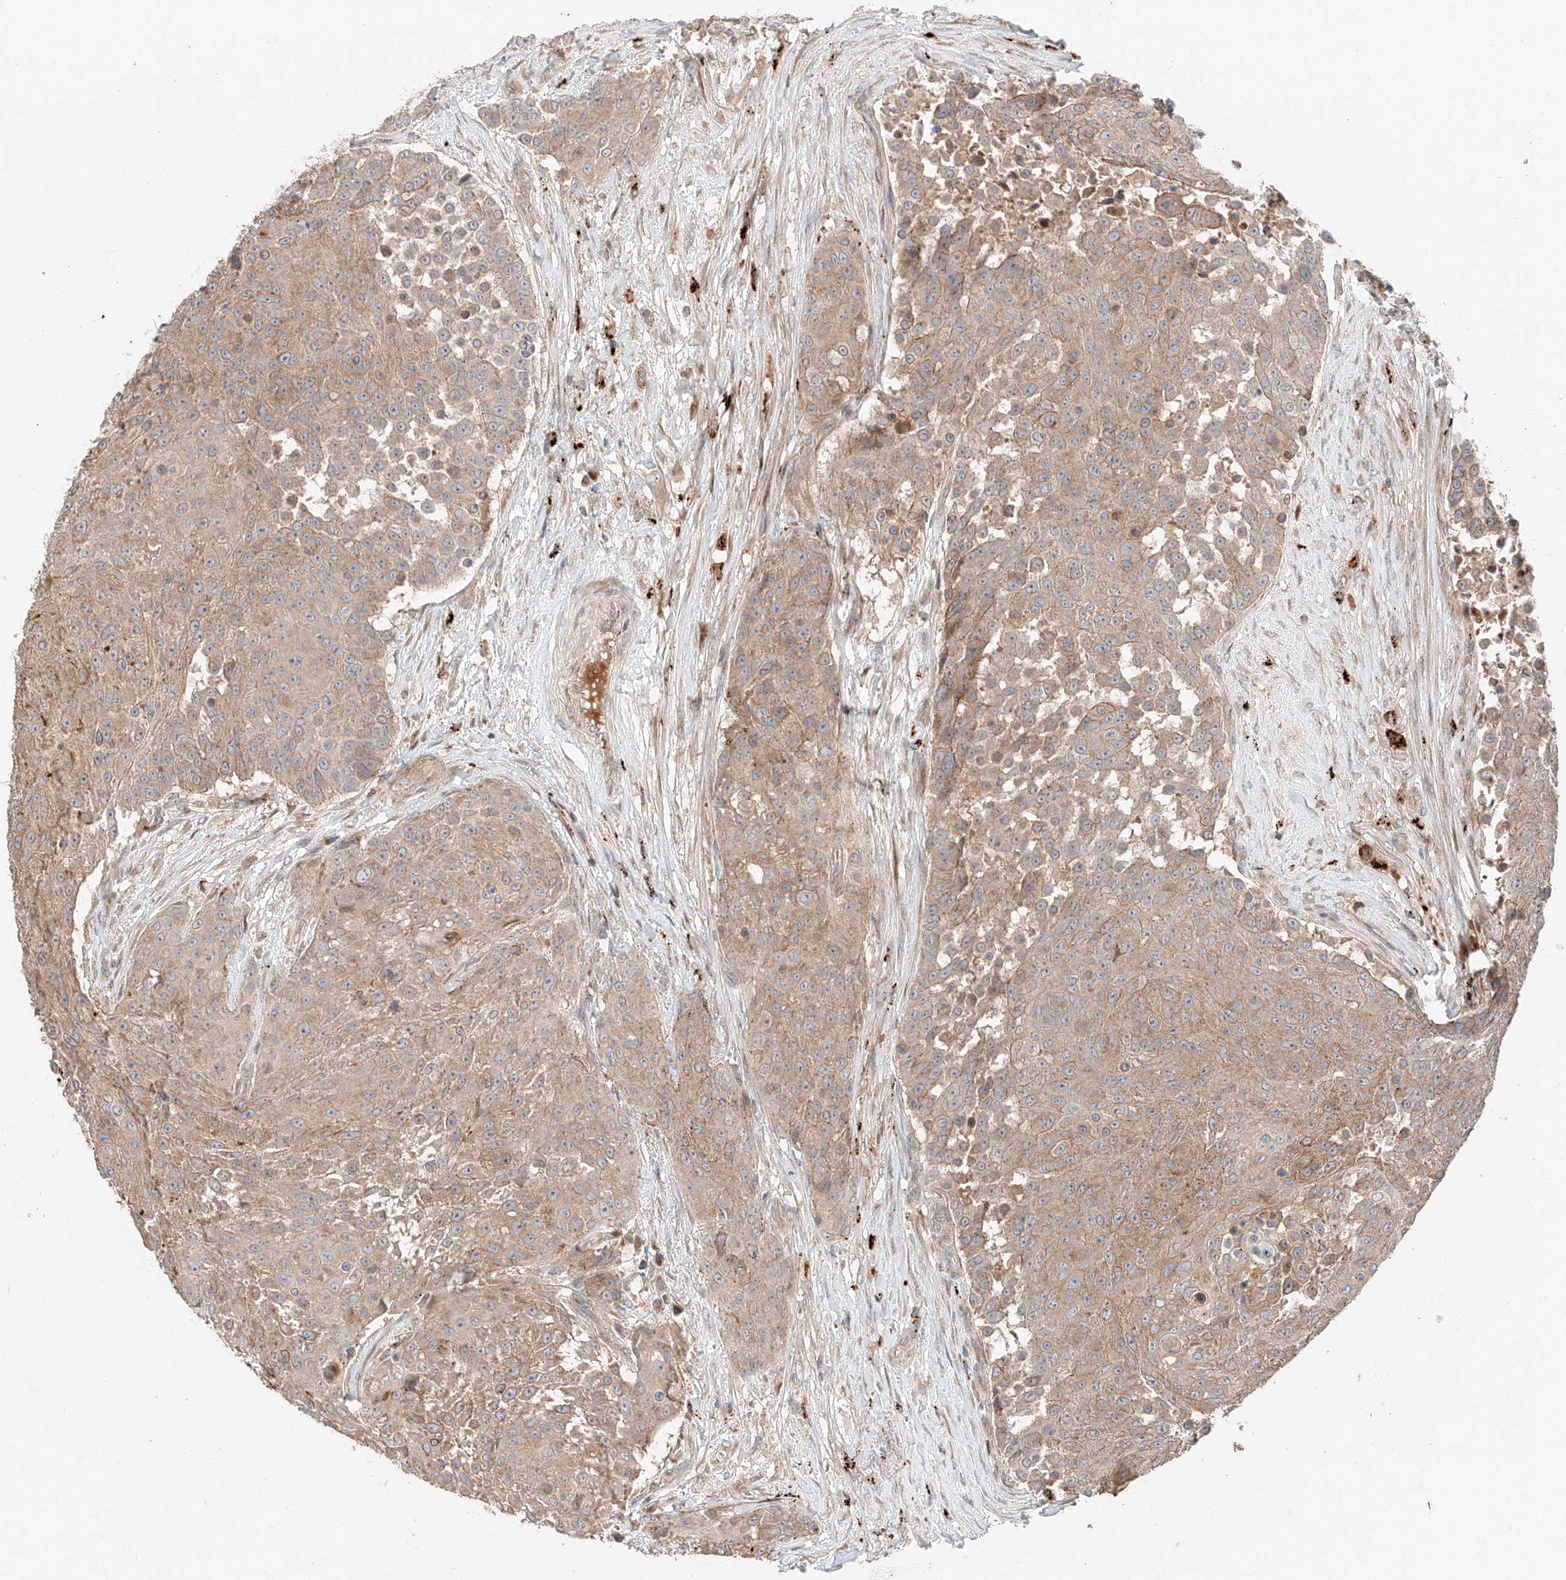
{"staining": {"intensity": "moderate", "quantity": ">75%", "location": "cytoplasmic/membranous"}, "tissue": "urothelial cancer", "cell_type": "Tumor cells", "image_type": "cancer", "snomed": [{"axis": "morphology", "description": "Urothelial carcinoma, High grade"}, {"axis": "topography", "description": "Urinary bladder"}], "caption": "Moderate cytoplasmic/membranous protein expression is appreciated in approximately >75% of tumor cells in urothelial cancer.", "gene": "XPNPEP1", "patient": {"sex": "female", "age": 63}}